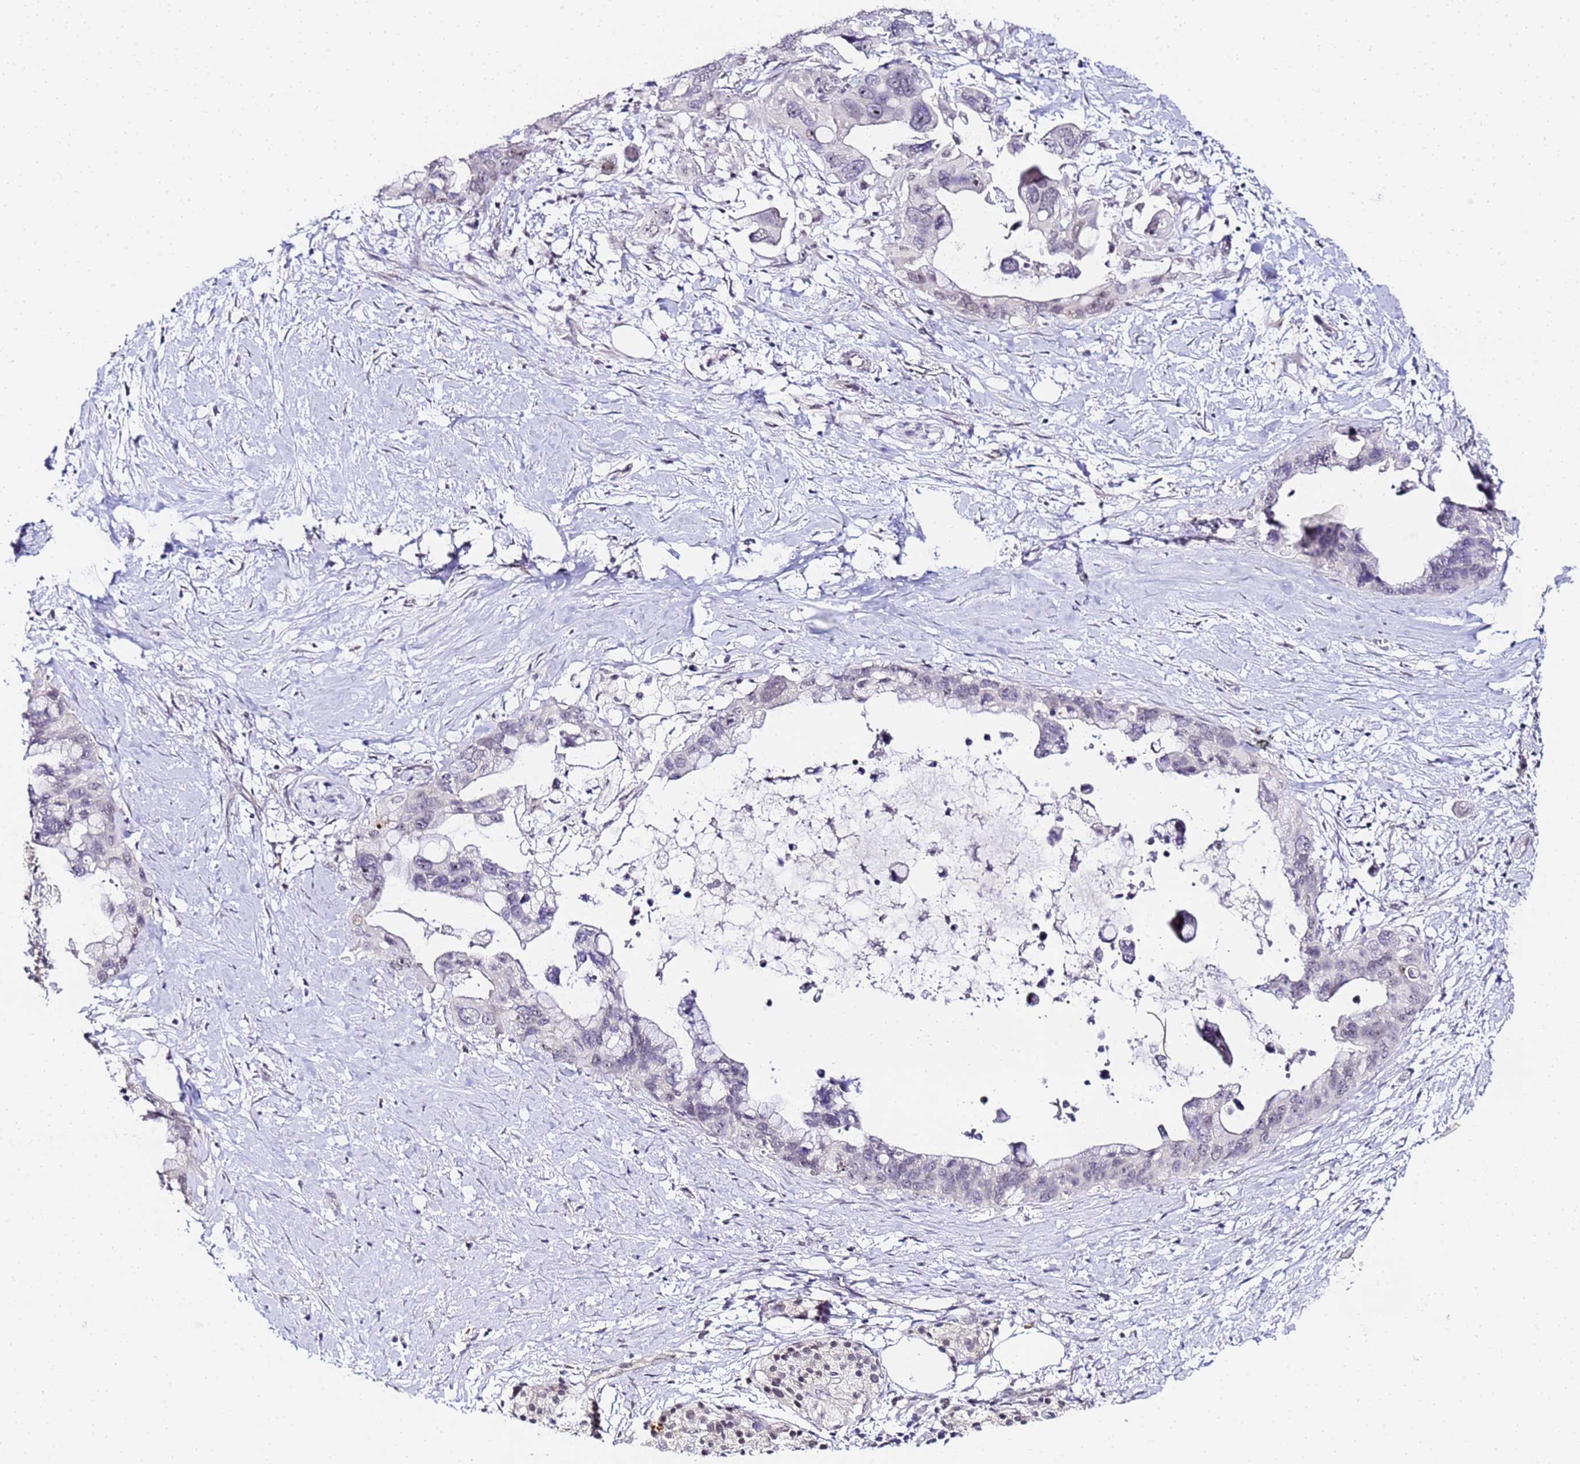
{"staining": {"intensity": "negative", "quantity": "none", "location": "none"}, "tissue": "pancreatic cancer", "cell_type": "Tumor cells", "image_type": "cancer", "snomed": [{"axis": "morphology", "description": "Adenocarcinoma, NOS"}, {"axis": "topography", "description": "Pancreas"}], "caption": "IHC image of human adenocarcinoma (pancreatic) stained for a protein (brown), which exhibits no expression in tumor cells.", "gene": "LSM3", "patient": {"sex": "female", "age": 83}}